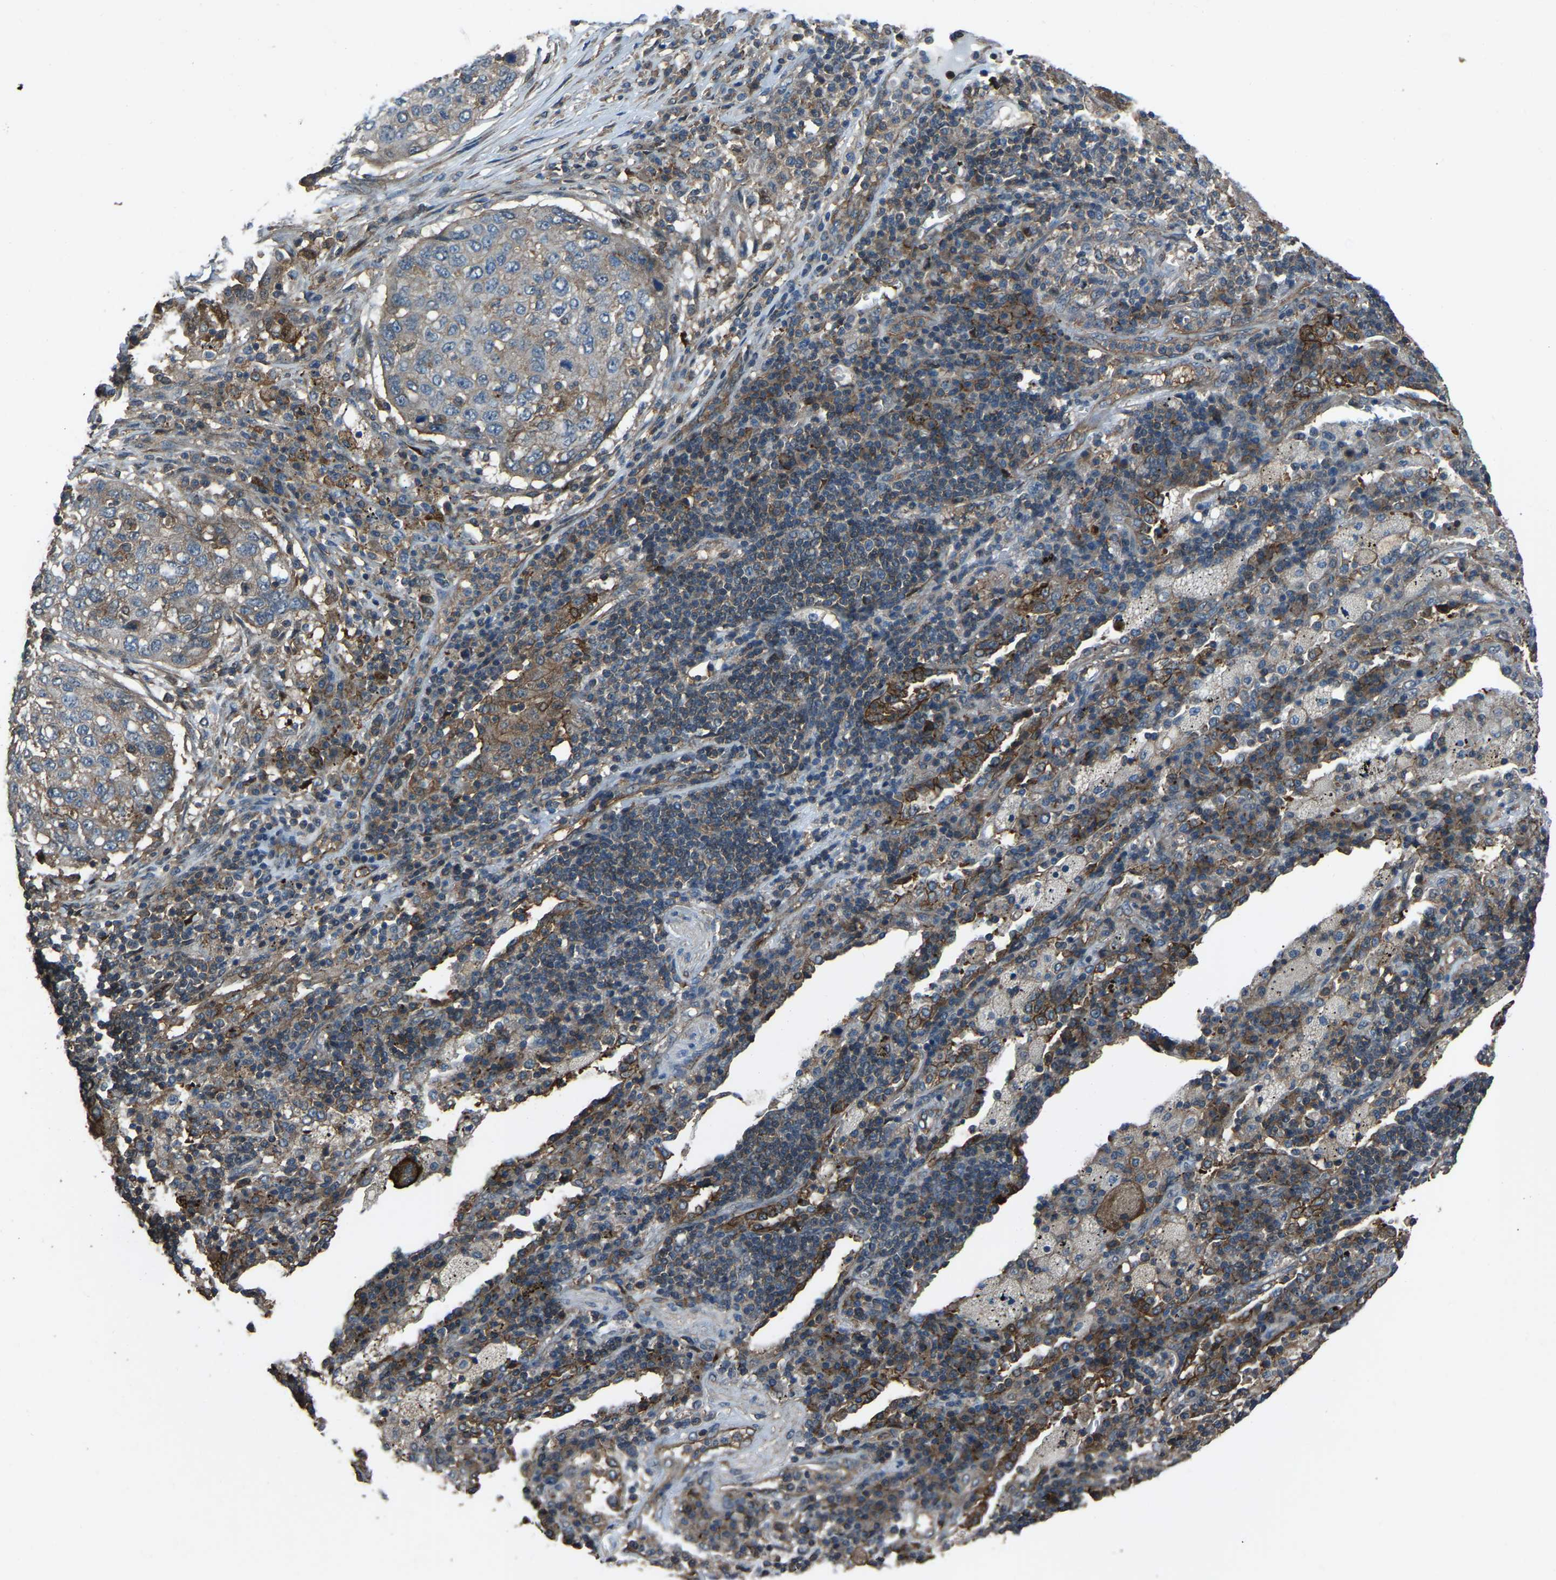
{"staining": {"intensity": "weak", "quantity": "<25%", "location": "cytoplasmic/membranous"}, "tissue": "lung cancer", "cell_type": "Tumor cells", "image_type": "cancer", "snomed": [{"axis": "morphology", "description": "Squamous cell carcinoma, NOS"}, {"axis": "topography", "description": "Lung"}], "caption": "Immunohistochemistry (IHC) of human lung squamous cell carcinoma shows no staining in tumor cells.", "gene": "SLC4A2", "patient": {"sex": "female", "age": 63}}